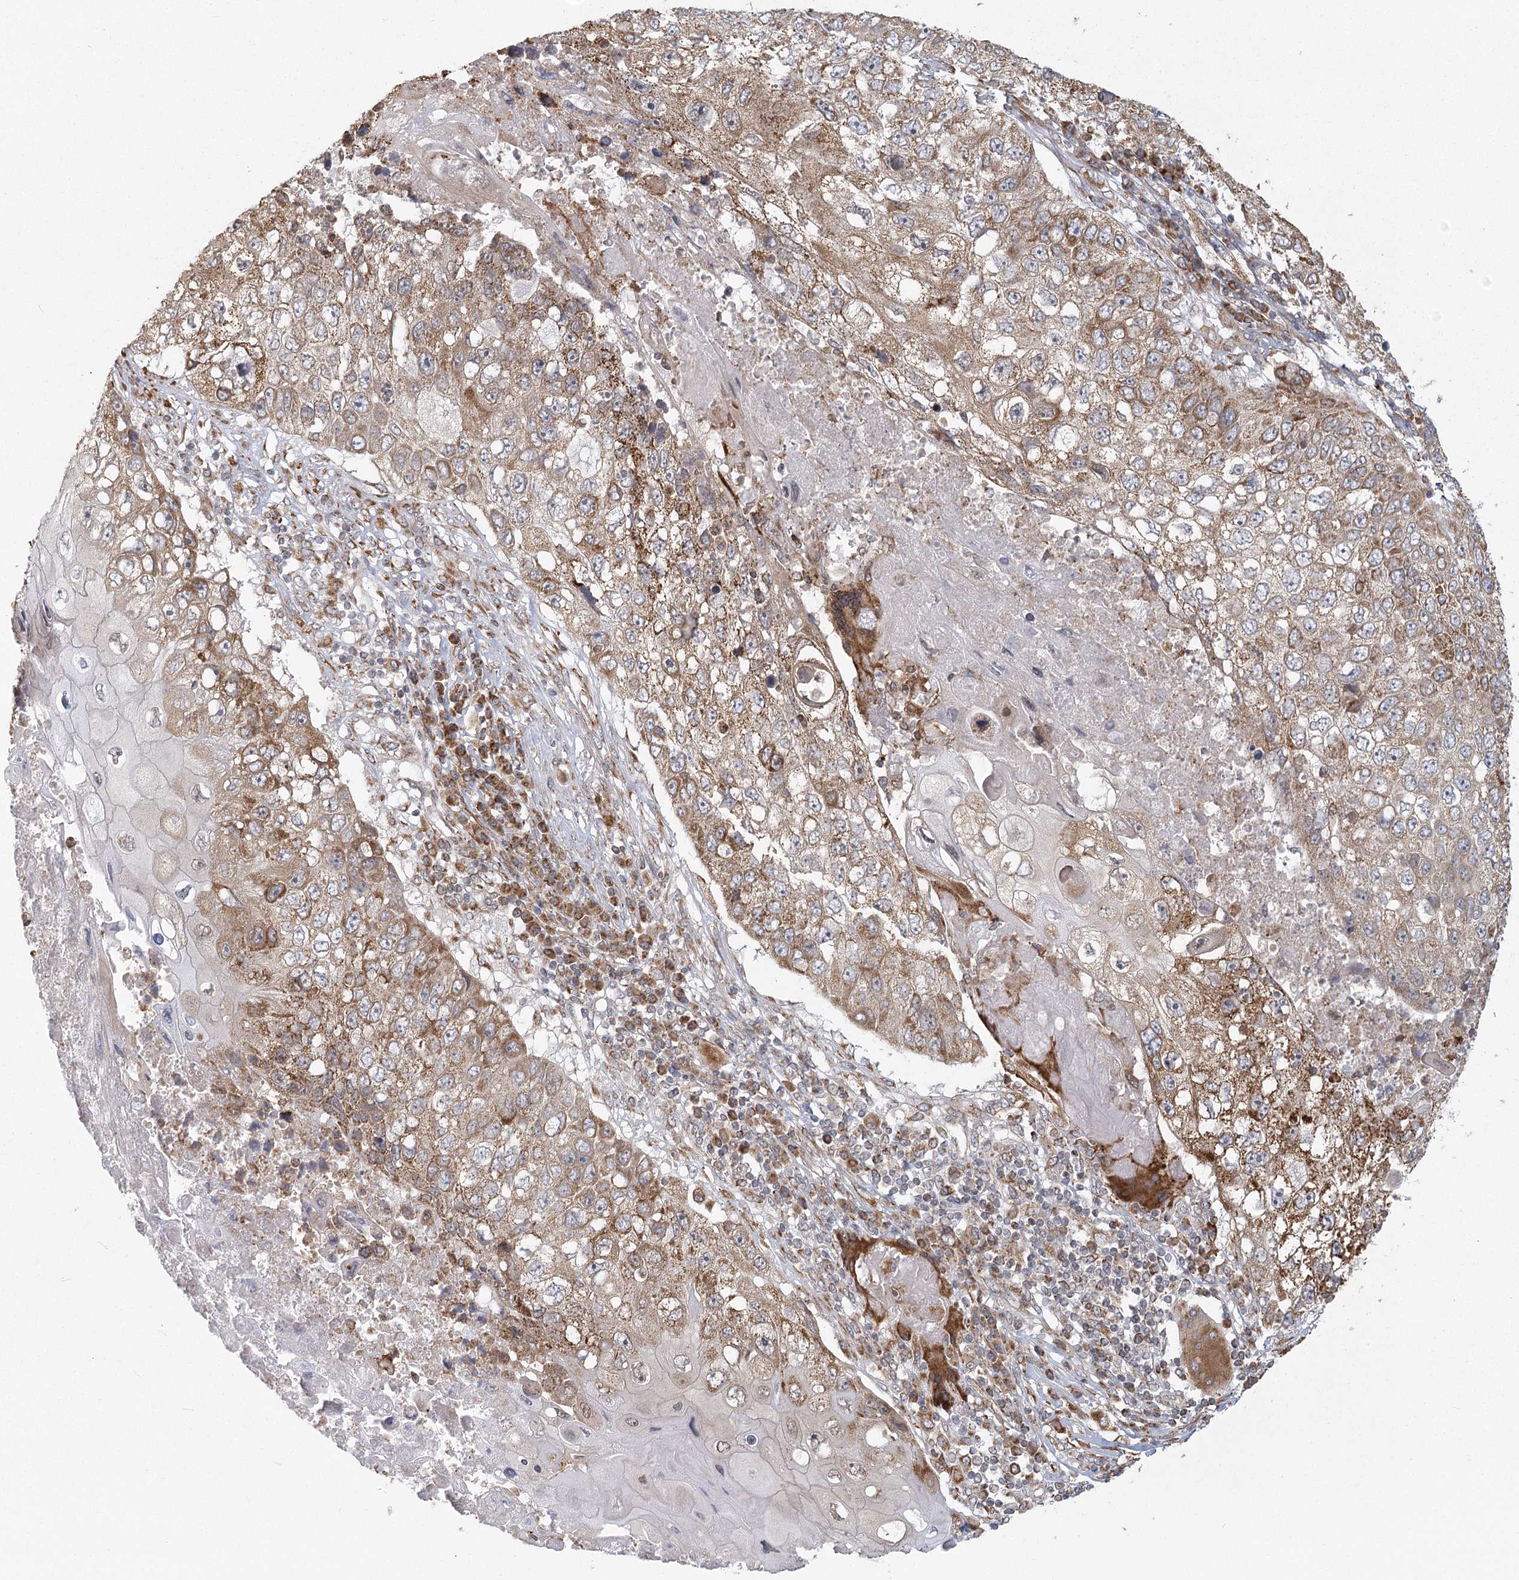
{"staining": {"intensity": "moderate", "quantity": ">75%", "location": "cytoplasmic/membranous"}, "tissue": "lung cancer", "cell_type": "Tumor cells", "image_type": "cancer", "snomed": [{"axis": "morphology", "description": "Squamous cell carcinoma, NOS"}, {"axis": "topography", "description": "Lung"}], "caption": "Immunohistochemistry of human lung squamous cell carcinoma reveals medium levels of moderate cytoplasmic/membranous staining in approximately >75% of tumor cells.", "gene": "LACTB", "patient": {"sex": "male", "age": 61}}